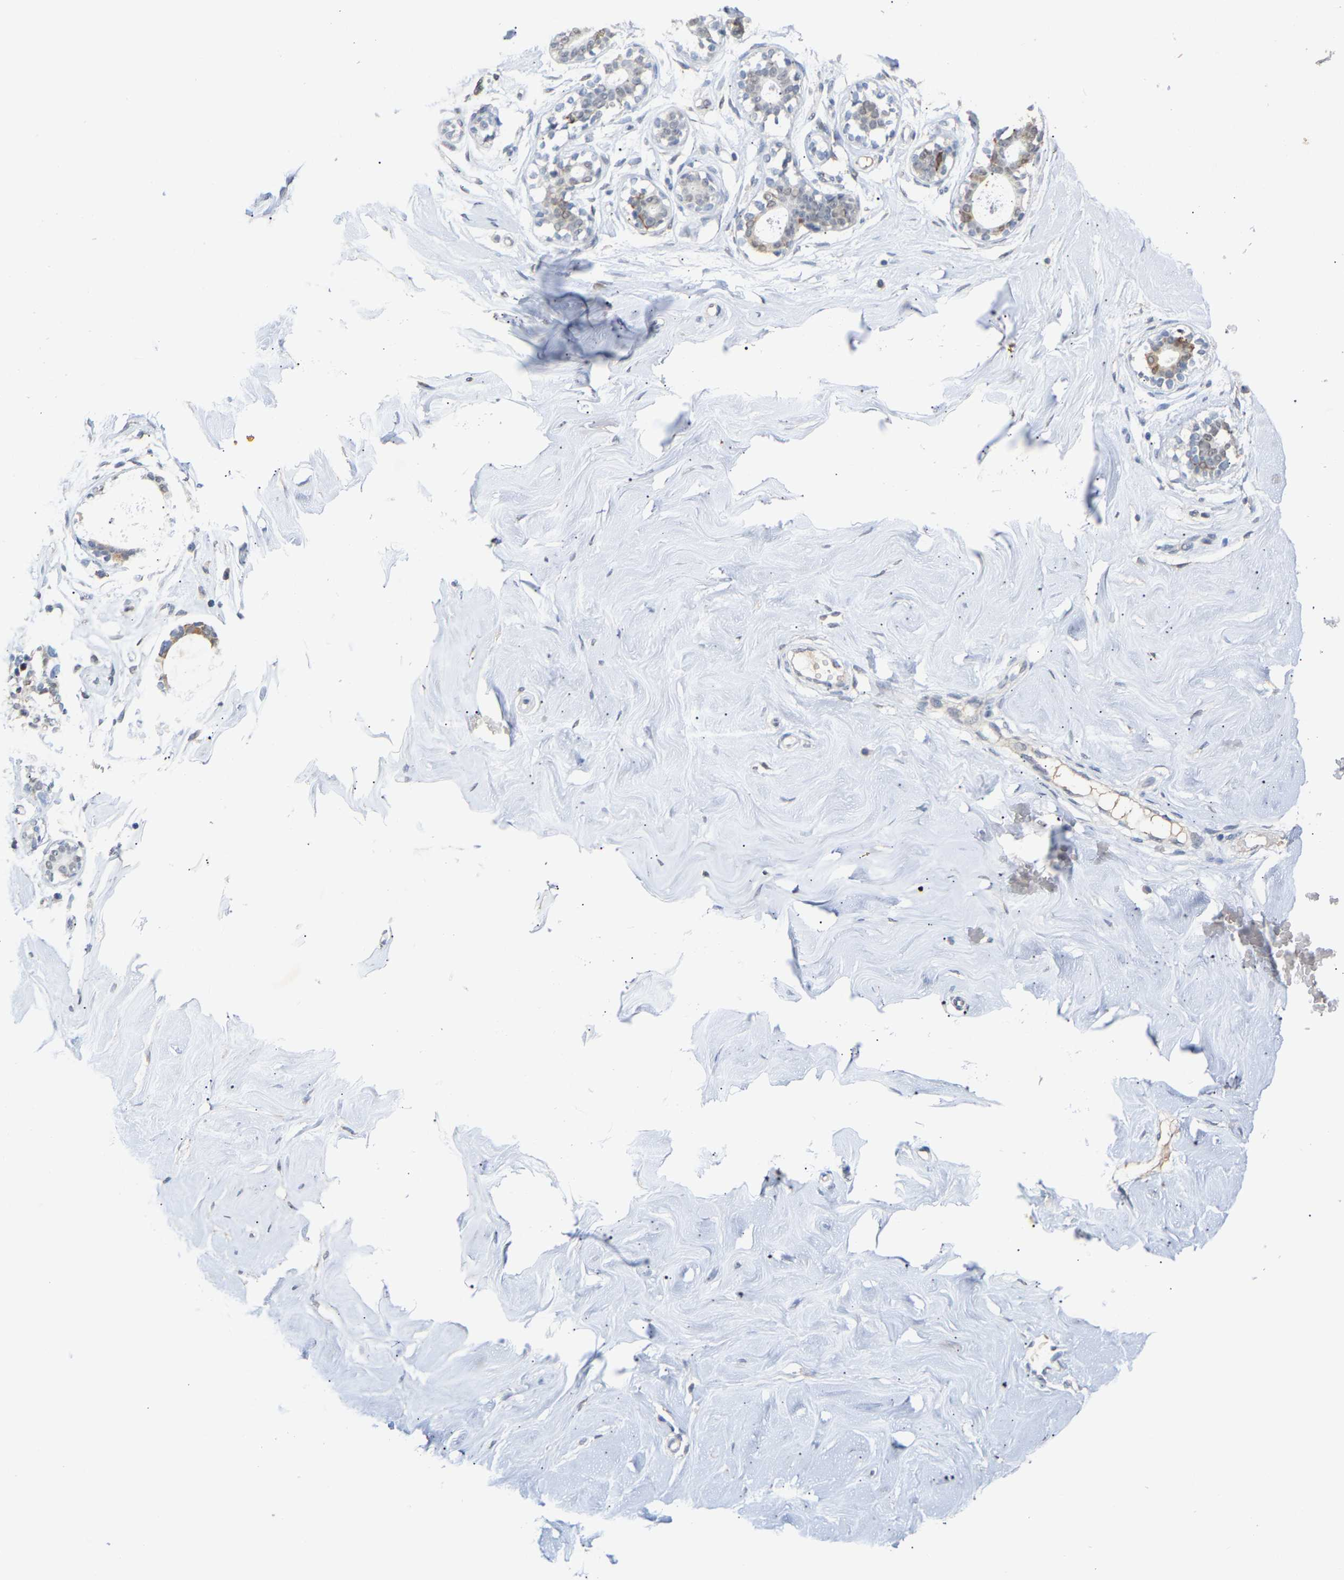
{"staining": {"intensity": "weak", "quantity": "<25%", "location": "cytoplasmic/membranous"}, "tissue": "breast", "cell_type": "Glandular cells", "image_type": "normal", "snomed": [{"axis": "morphology", "description": "Normal tissue, NOS"}, {"axis": "topography", "description": "Breast"}], "caption": "Glandular cells show no significant protein positivity in unremarkable breast. The staining was performed using DAB to visualize the protein expression in brown, while the nuclei were stained in blue with hematoxylin (Magnification: 20x).", "gene": "AMPH", "patient": {"sex": "female", "age": 23}}